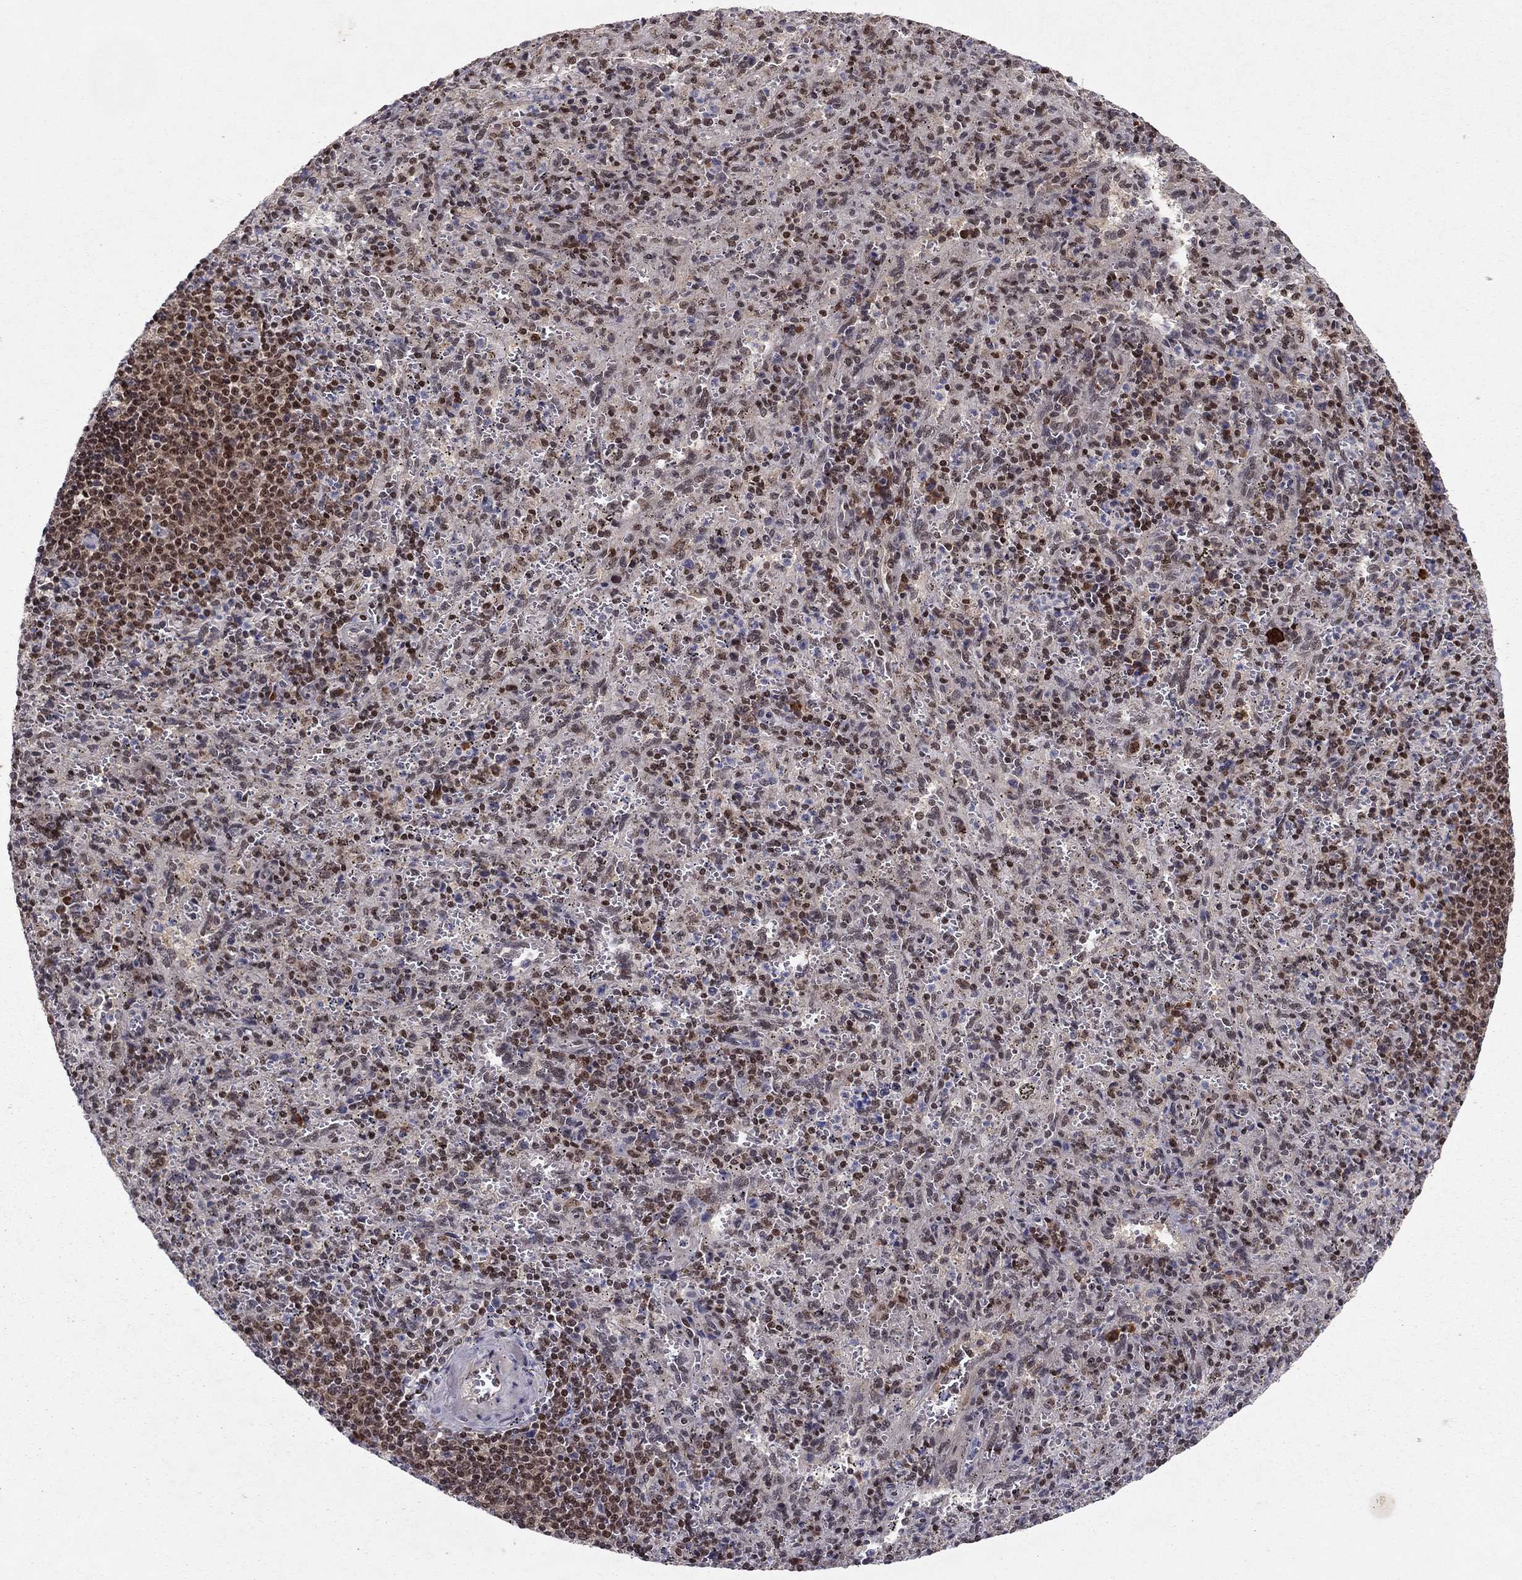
{"staining": {"intensity": "moderate", "quantity": "<25%", "location": "nuclear"}, "tissue": "spleen", "cell_type": "Cells in red pulp", "image_type": "normal", "snomed": [{"axis": "morphology", "description": "Normal tissue, NOS"}, {"axis": "topography", "description": "Spleen"}], "caption": "This micrograph displays immunohistochemistry (IHC) staining of benign spleen, with low moderate nuclear positivity in approximately <25% of cells in red pulp.", "gene": "CRTC1", "patient": {"sex": "male", "age": 57}}